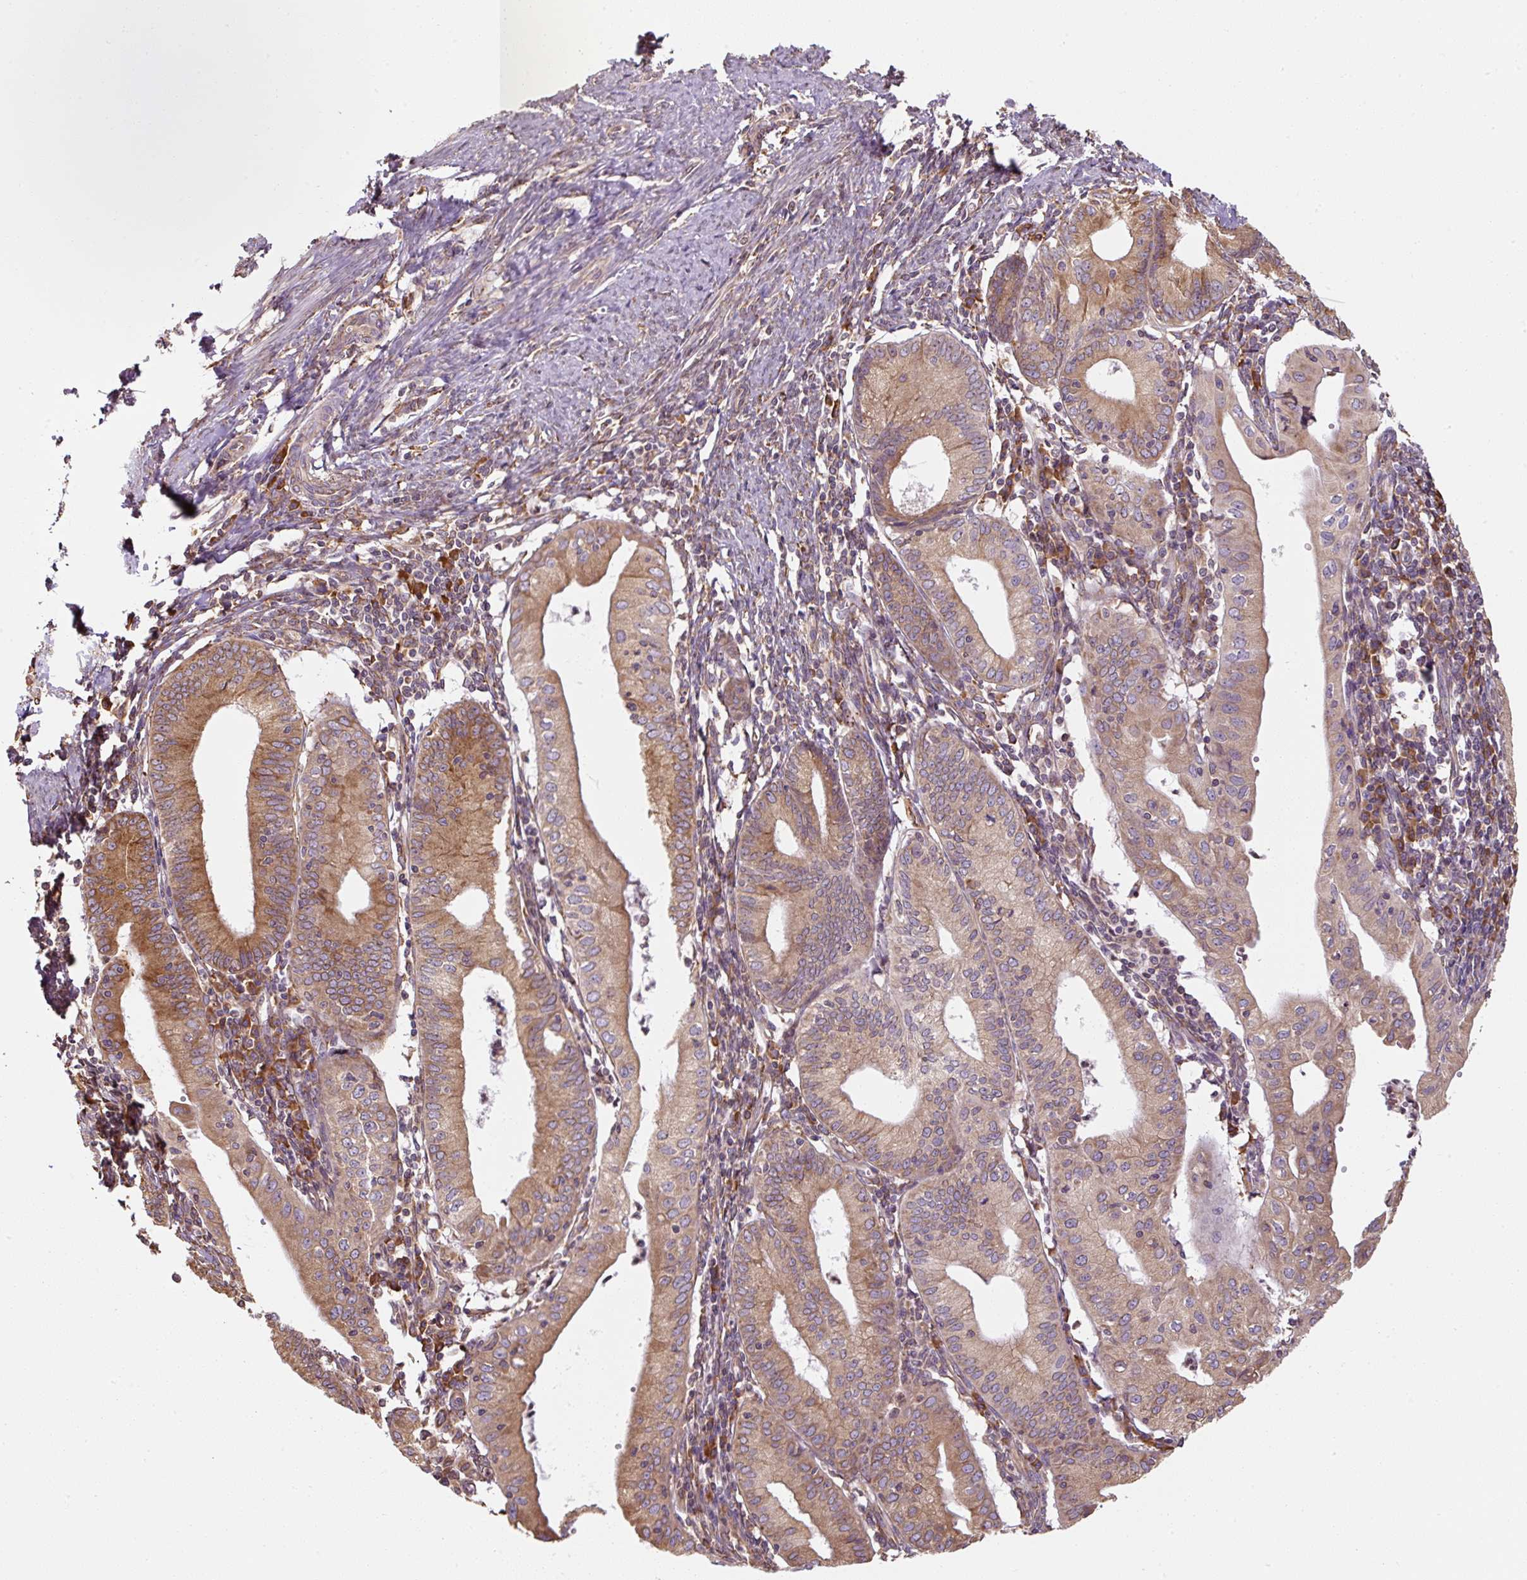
{"staining": {"intensity": "moderate", "quantity": ">75%", "location": "cytoplasmic/membranous"}, "tissue": "endometrial cancer", "cell_type": "Tumor cells", "image_type": "cancer", "snomed": [{"axis": "morphology", "description": "Adenocarcinoma, NOS"}, {"axis": "topography", "description": "Endometrium"}], "caption": "This is a histology image of immunohistochemistry (IHC) staining of endometrial cancer, which shows moderate expression in the cytoplasmic/membranous of tumor cells.", "gene": "PRKCSH", "patient": {"sex": "female", "age": 60}}